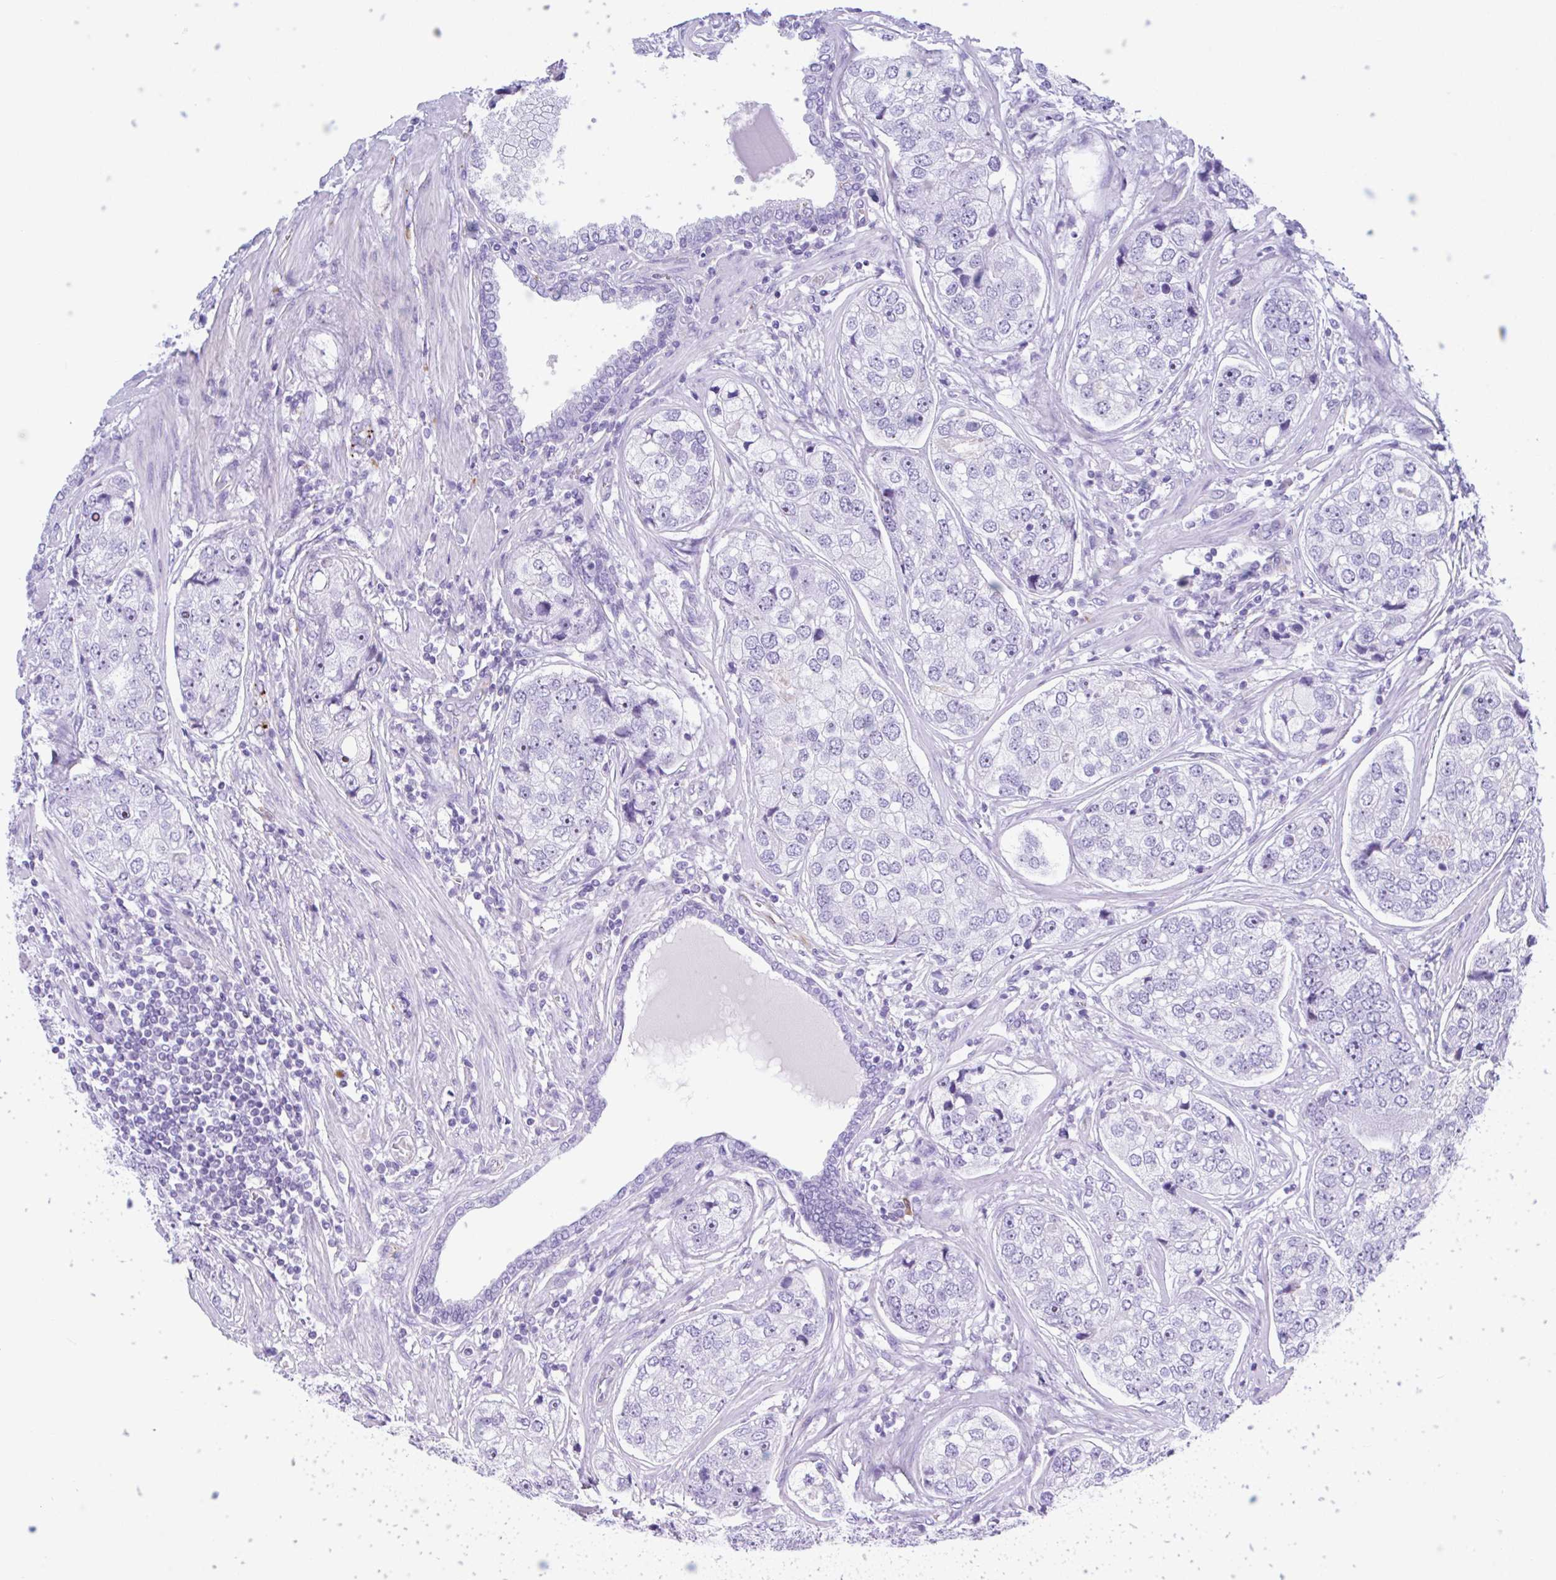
{"staining": {"intensity": "negative", "quantity": "none", "location": "none"}, "tissue": "prostate cancer", "cell_type": "Tumor cells", "image_type": "cancer", "snomed": [{"axis": "morphology", "description": "Adenocarcinoma, High grade"}, {"axis": "topography", "description": "Prostate"}], "caption": "Immunohistochemistry (IHC) of human prostate cancer (high-grade adenocarcinoma) reveals no staining in tumor cells.", "gene": "NDUFAF8", "patient": {"sex": "male", "age": 60}}